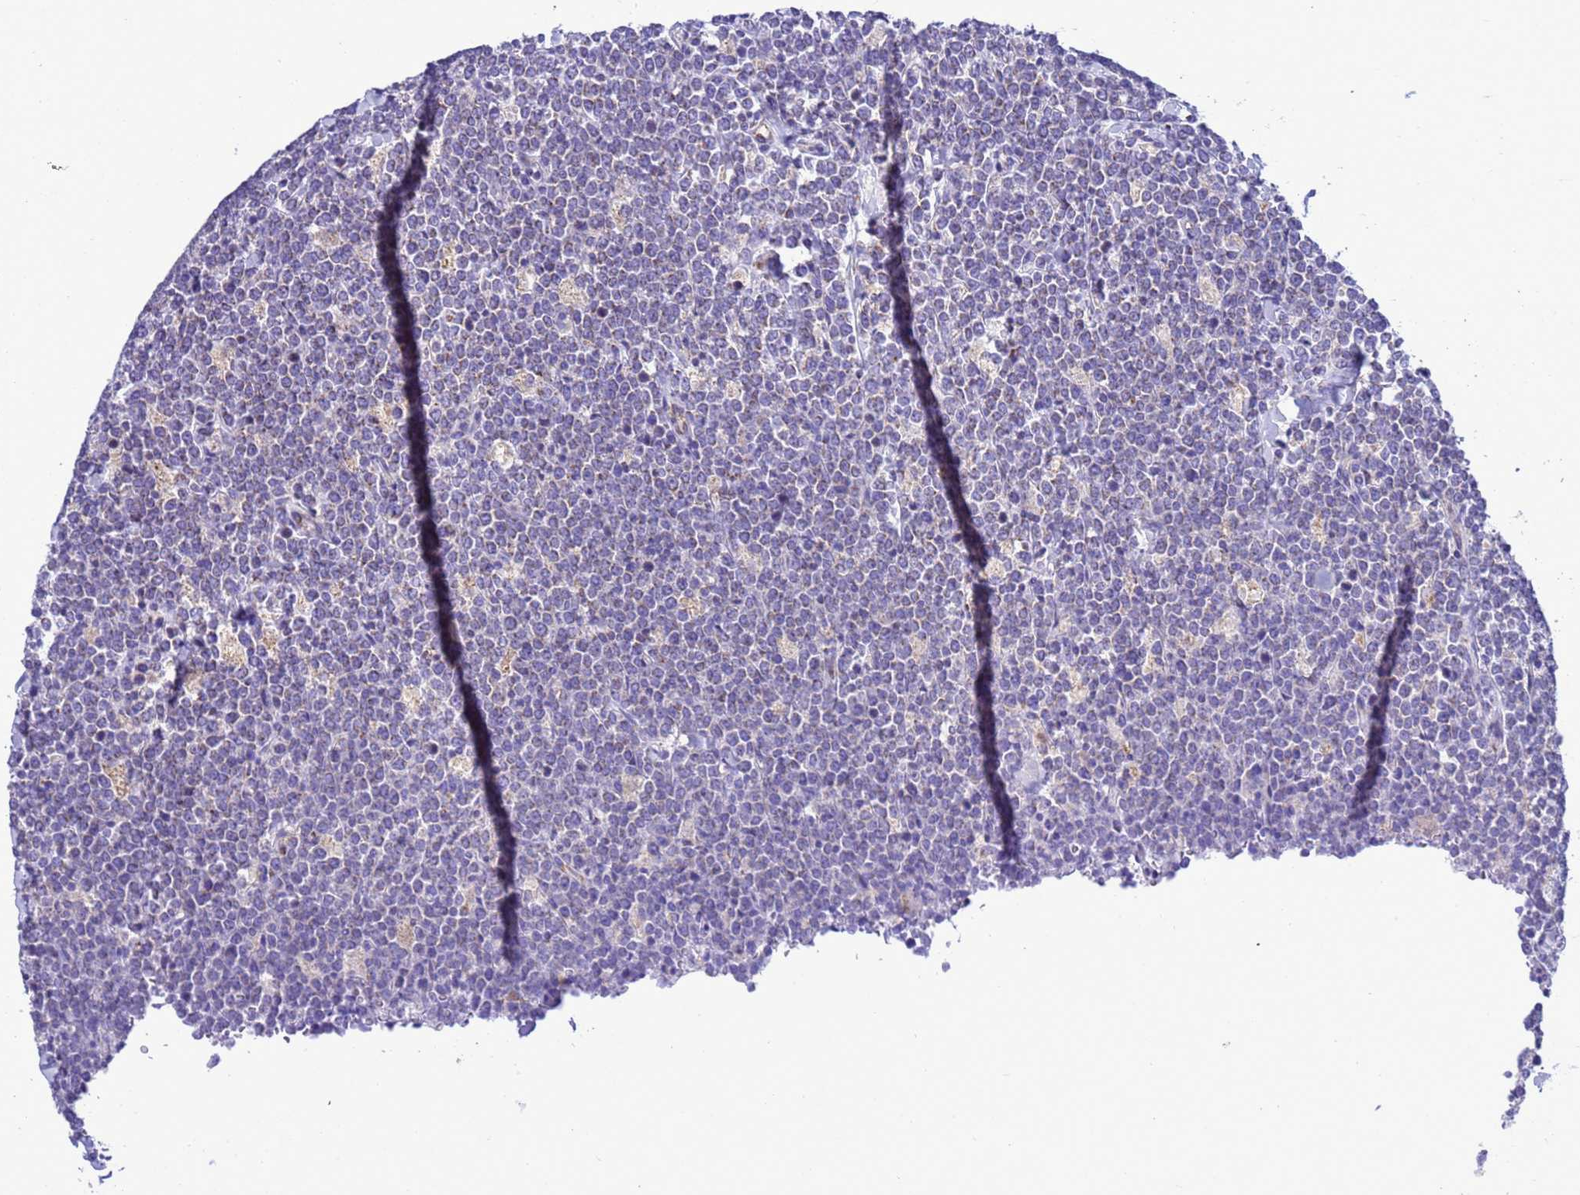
{"staining": {"intensity": "weak", "quantity": "<25%", "location": "cytoplasmic/membranous"}, "tissue": "lymphoma", "cell_type": "Tumor cells", "image_type": "cancer", "snomed": [{"axis": "morphology", "description": "Malignant lymphoma, non-Hodgkin's type, High grade"}, {"axis": "topography", "description": "Small intestine"}], "caption": "Immunohistochemistry image of neoplastic tissue: high-grade malignant lymphoma, non-Hodgkin's type stained with DAB (3,3'-diaminobenzidine) reveals no significant protein staining in tumor cells.", "gene": "CCDC191", "patient": {"sex": "male", "age": 8}}